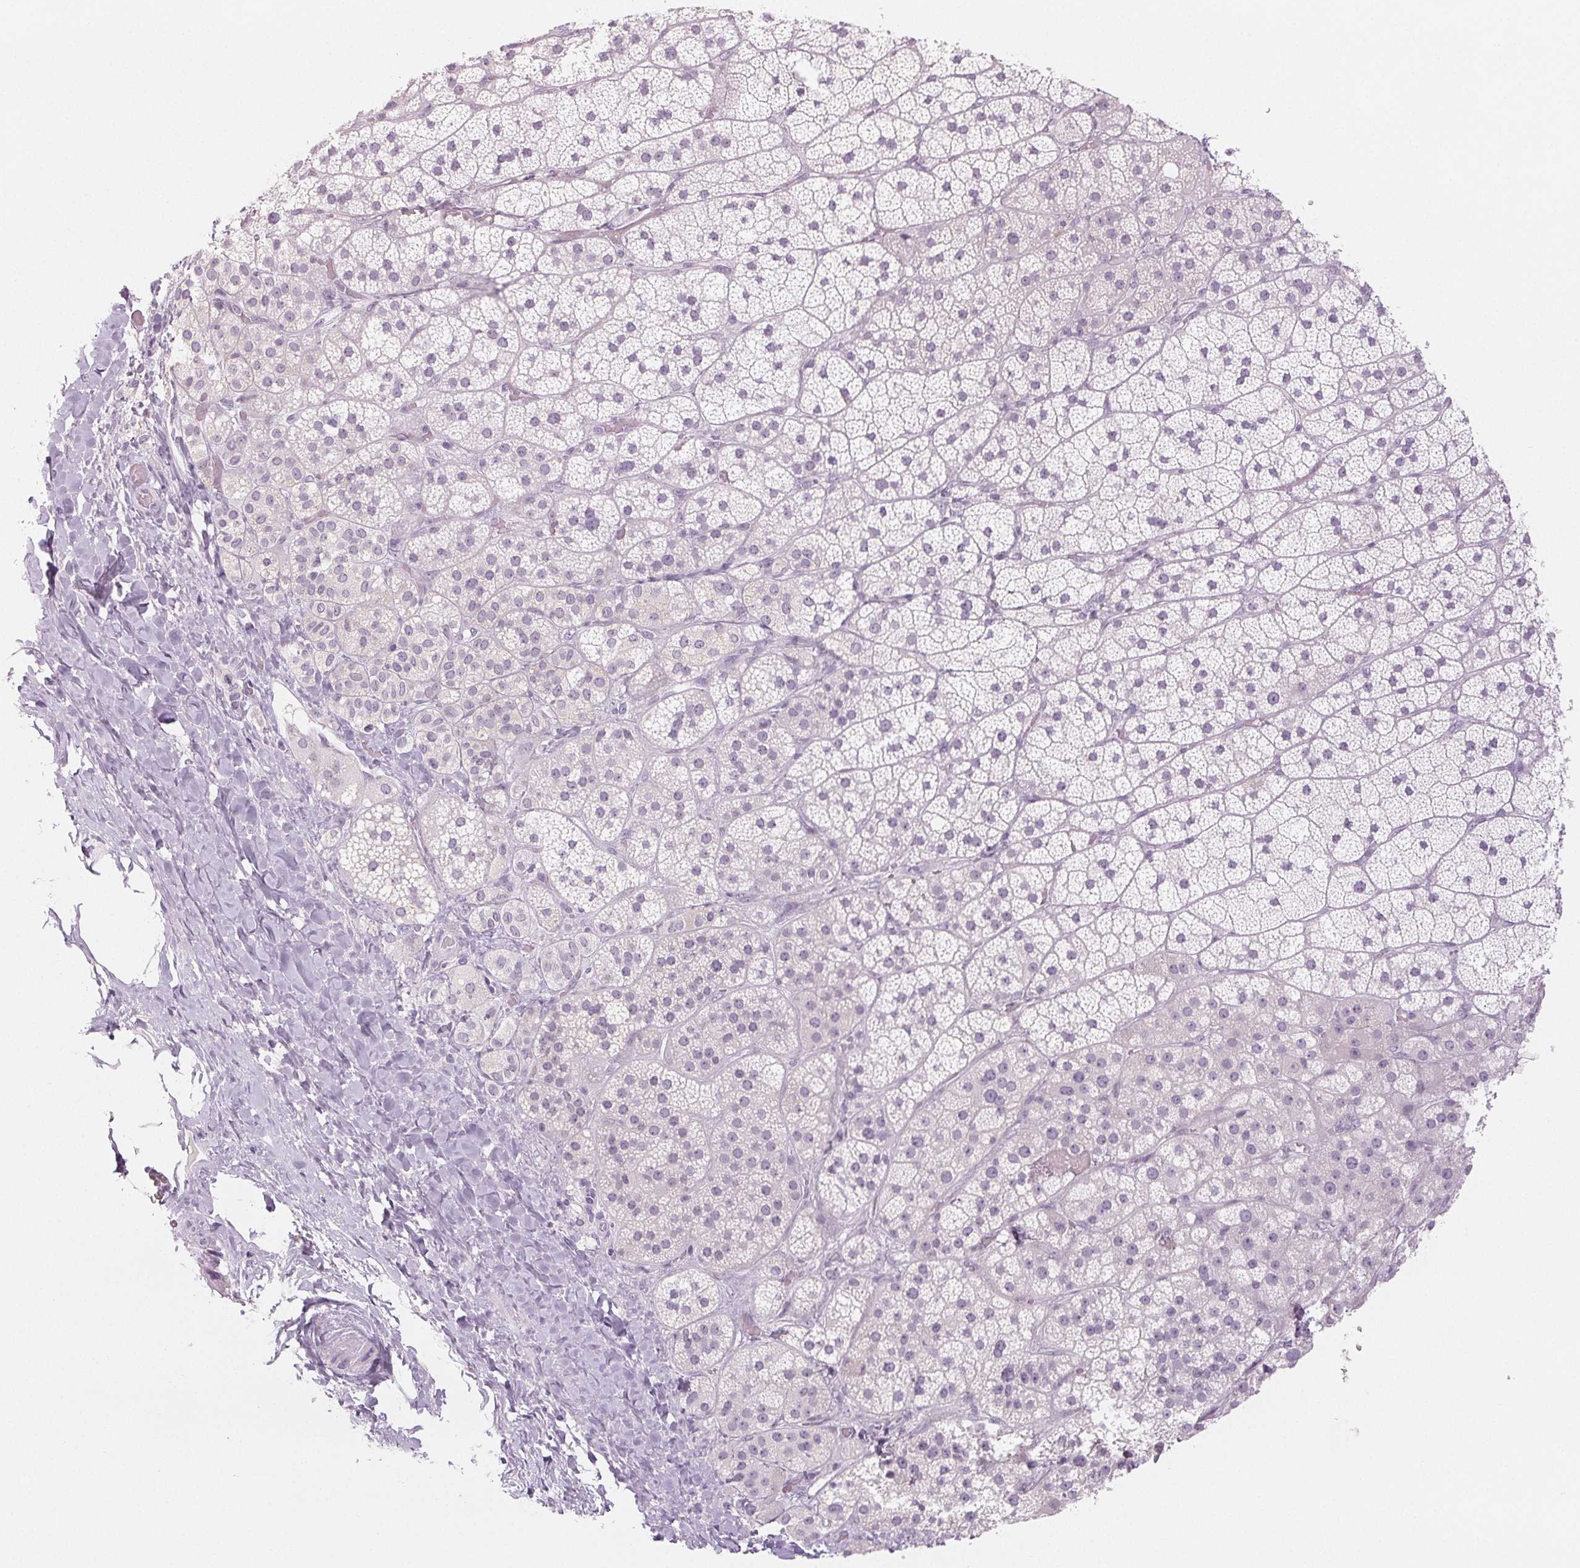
{"staining": {"intensity": "negative", "quantity": "none", "location": "none"}, "tissue": "adrenal gland", "cell_type": "Glandular cells", "image_type": "normal", "snomed": [{"axis": "morphology", "description": "Normal tissue, NOS"}, {"axis": "topography", "description": "Adrenal gland"}], "caption": "IHC histopathology image of normal adrenal gland: human adrenal gland stained with DAB (3,3'-diaminobenzidine) demonstrates no significant protein expression in glandular cells.", "gene": "EHHADH", "patient": {"sex": "male", "age": 57}}